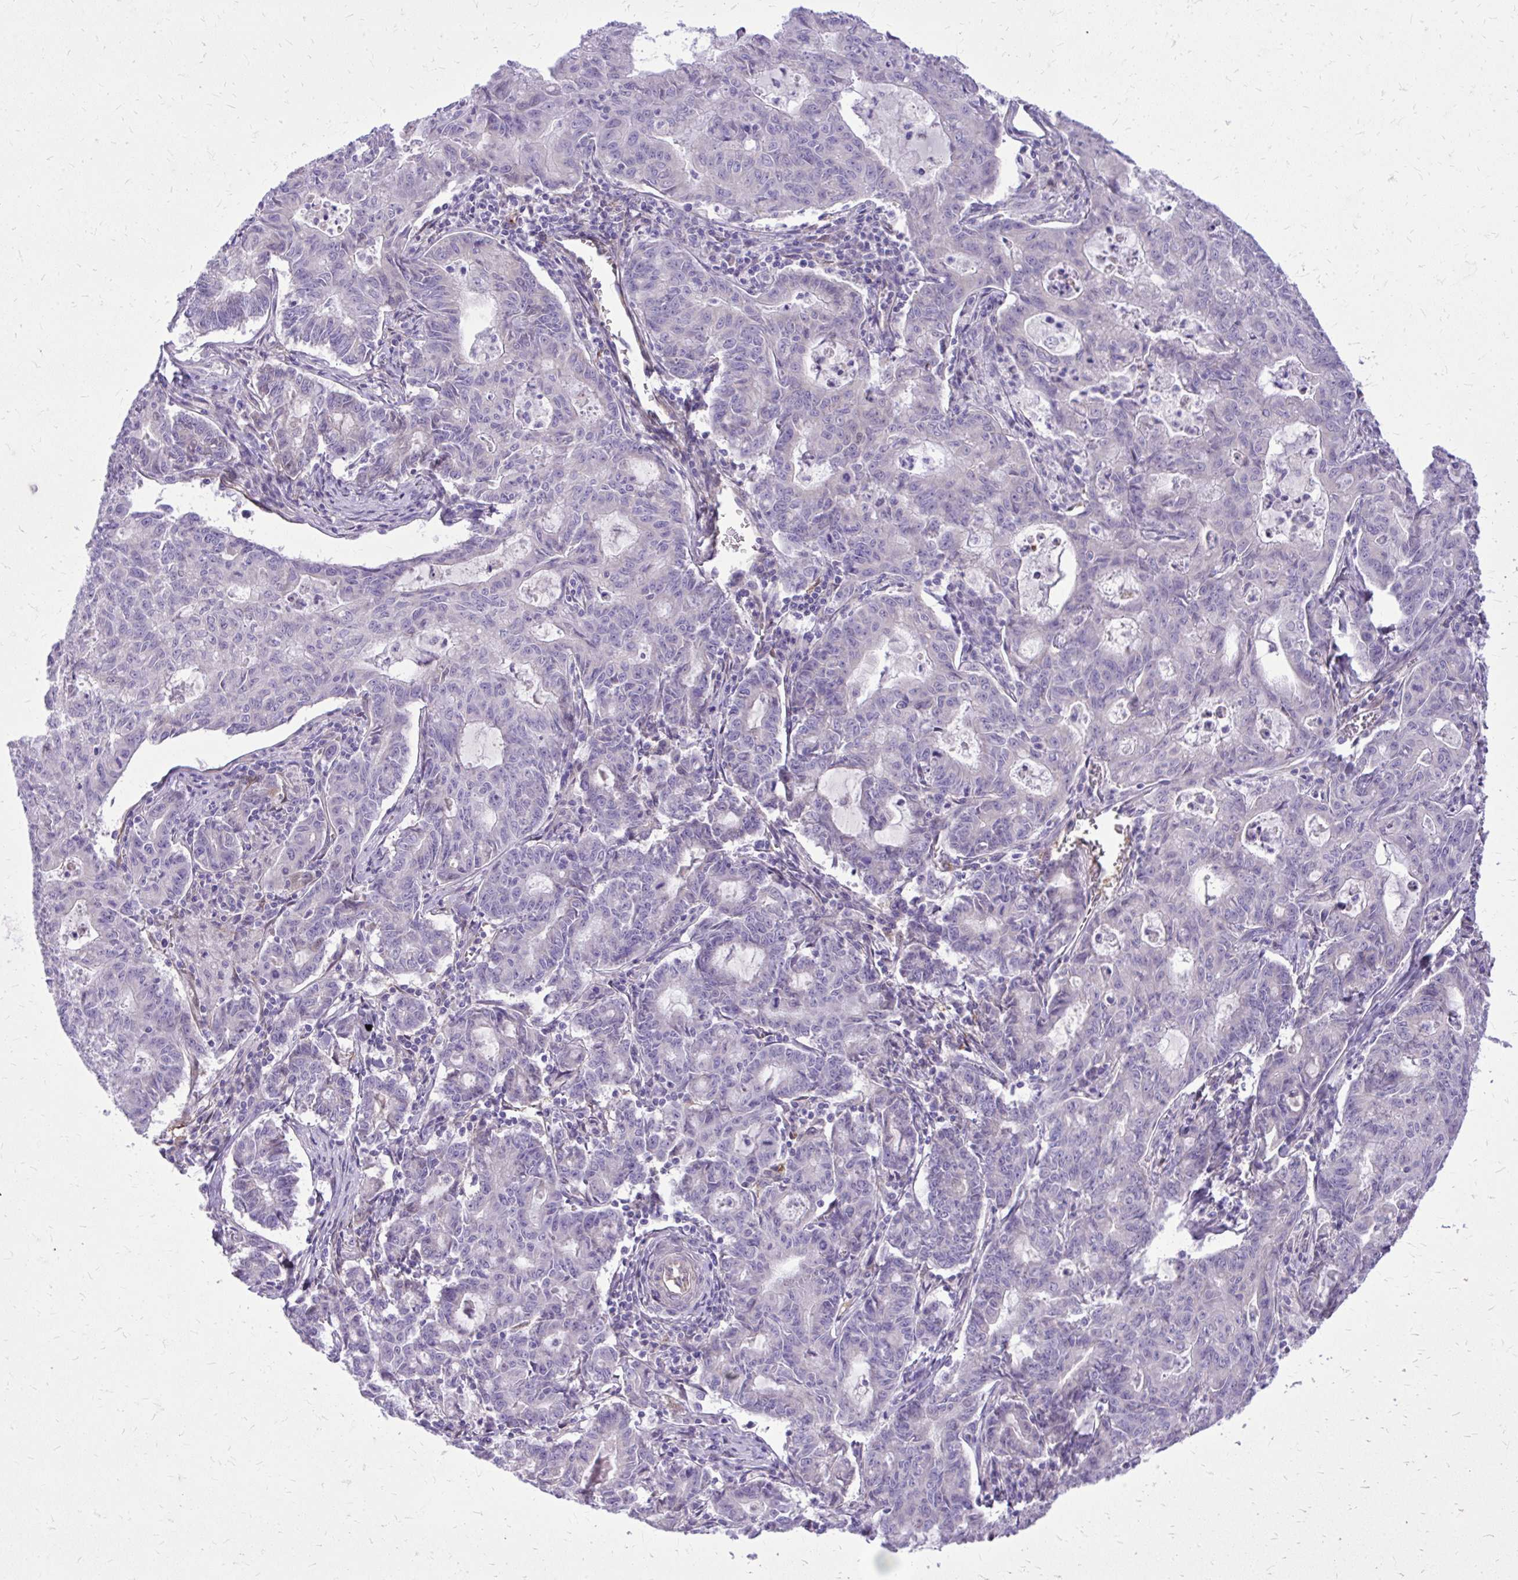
{"staining": {"intensity": "negative", "quantity": "none", "location": "none"}, "tissue": "stomach cancer", "cell_type": "Tumor cells", "image_type": "cancer", "snomed": [{"axis": "morphology", "description": "Adenocarcinoma, NOS"}, {"axis": "topography", "description": "Stomach, upper"}], "caption": "IHC micrograph of adenocarcinoma (stomach) stained for a protein (brown), which reveals no staining in tumor cells.", "gene": "NNMT", "patient": {"sex": "female", "age": 79}}